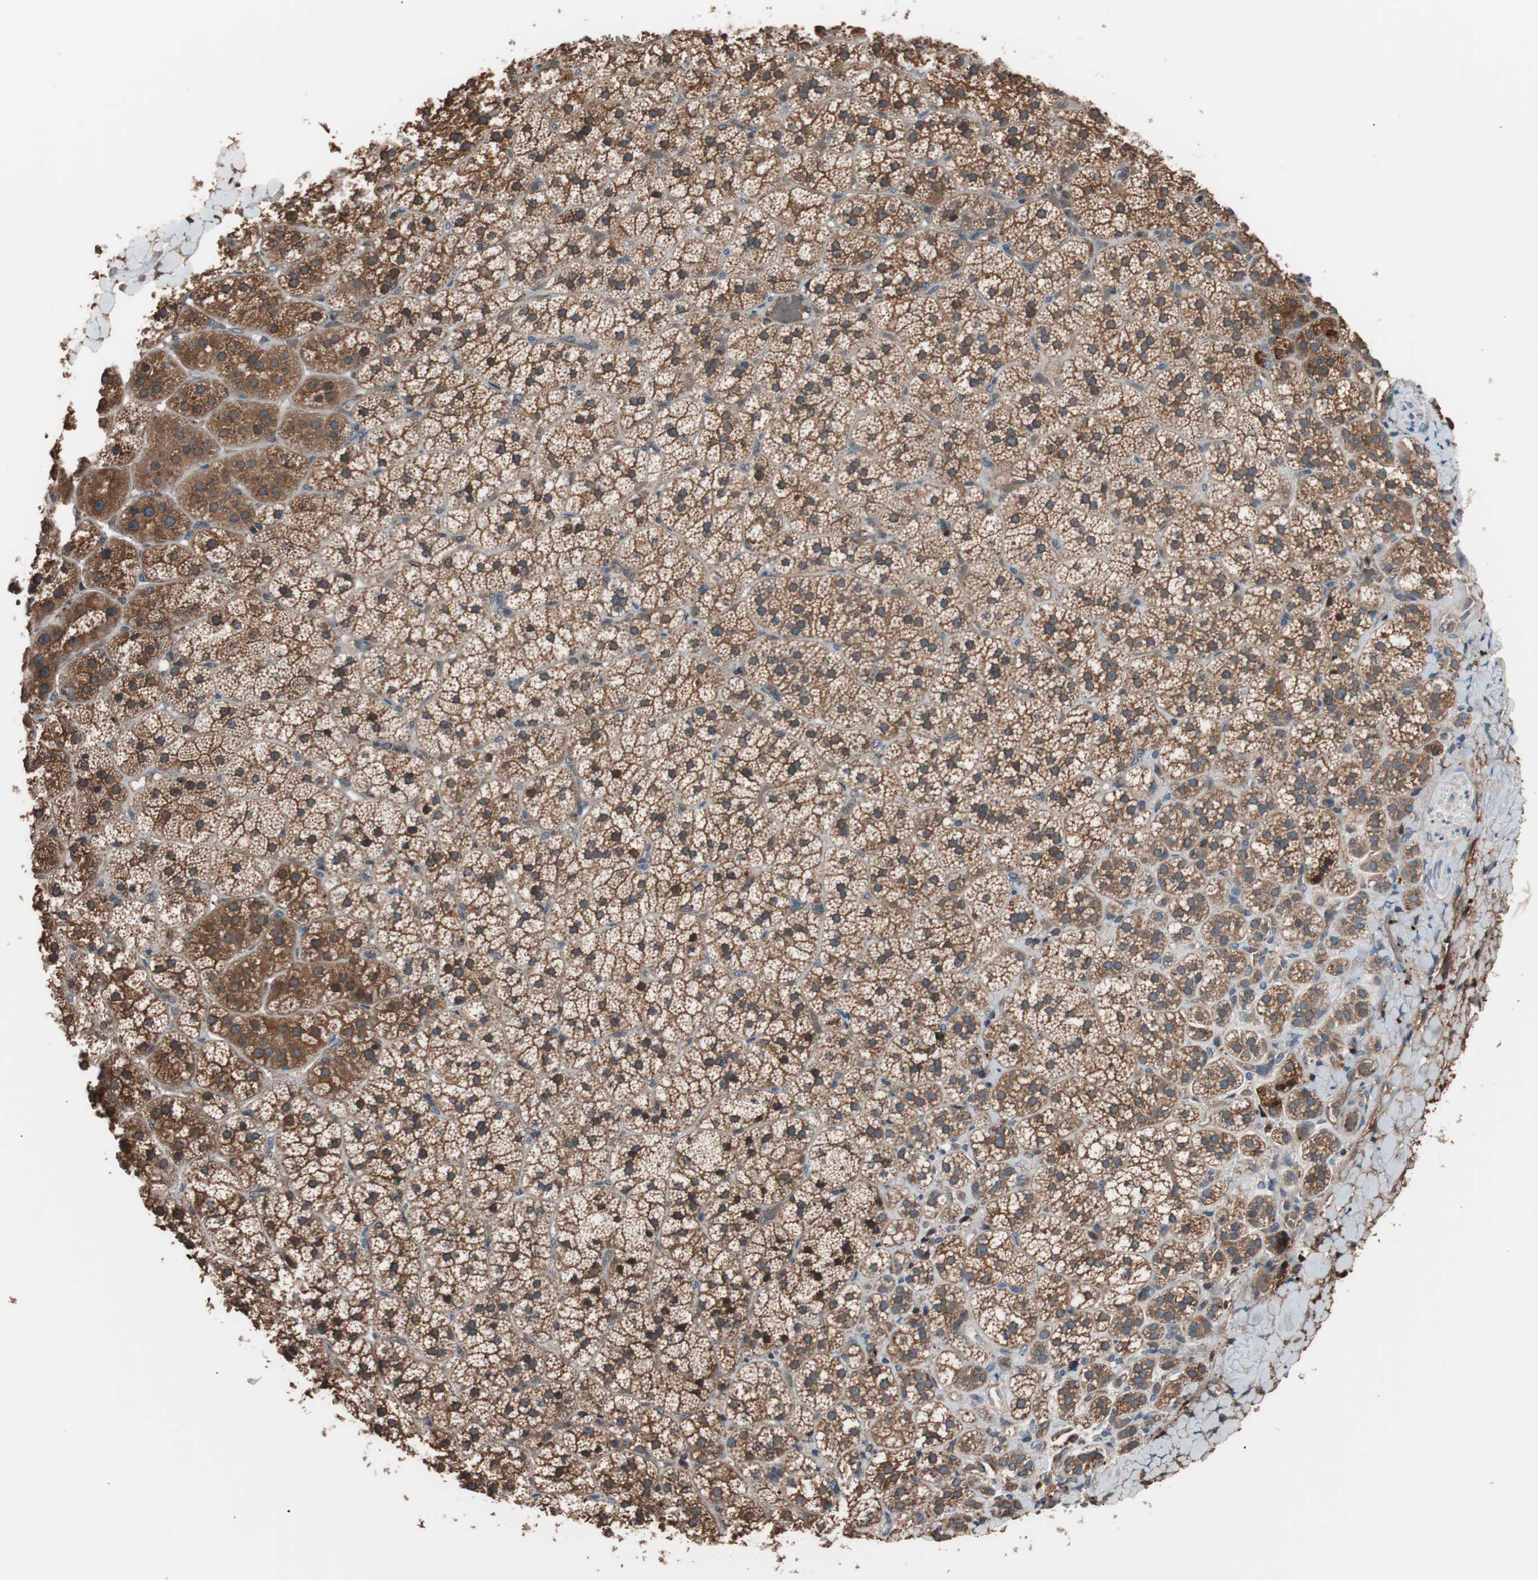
{"staining": {"intensity": "strong", "quantity": ">75%", "location": "cytoplasmic/membranous"}, "tissue": "adrenal gland", "cell_type": "Glandular cells", "image_type": "normal", "snomed": [{"axis": "morphology", "description": "Normal tissue, NOS"}, {"axis": "topography", "description": "Adrenal gland"}], "caption": "DAB (3,3'-diaminobenzidine) immunohistochemical staining of normal human adrenal gland shows strong cytoplasmic/membranous protein expression in about >75% of glandular cells.", "gene": "GLYCTK", "patient": {"sex": "female", "age": 44}}